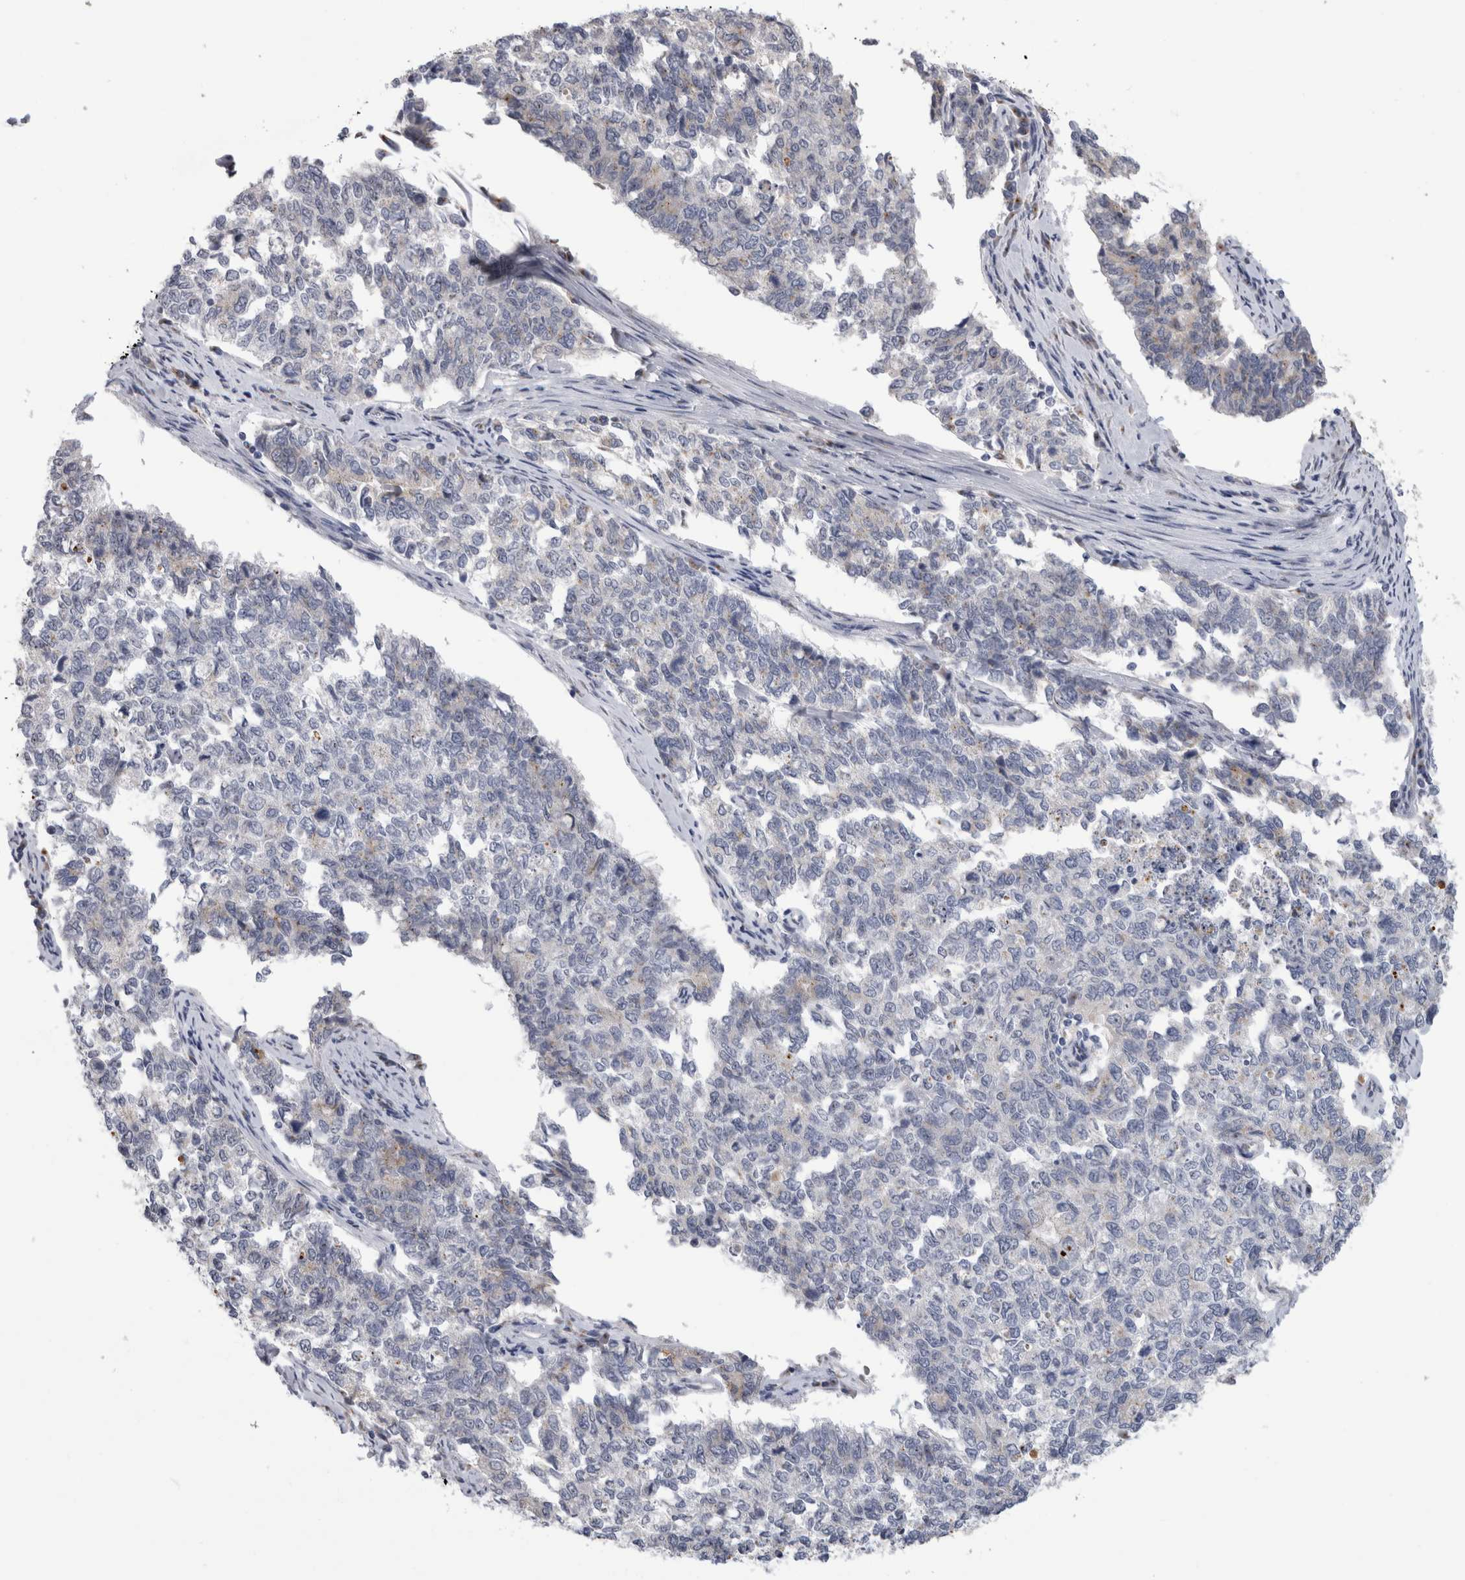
{"staining": {"intensity": "negative", "quantity": "none", "location": "none"}, "tissue": "cervical cancer", "cell_type": "Tumor cells", "image_type": "cancer", "snomed": [{"axis": "morphology", "description": "Squamous cell carcinoma, NOS"}, {"axis": "topography", "description": "Cervix"}], "caption": "Human cervical cancer stained for a protein using IHC demonstrates no positivity in tumor cells.", "gene": "AKAP9", "patient": {"sex": "female", "age": 63}}